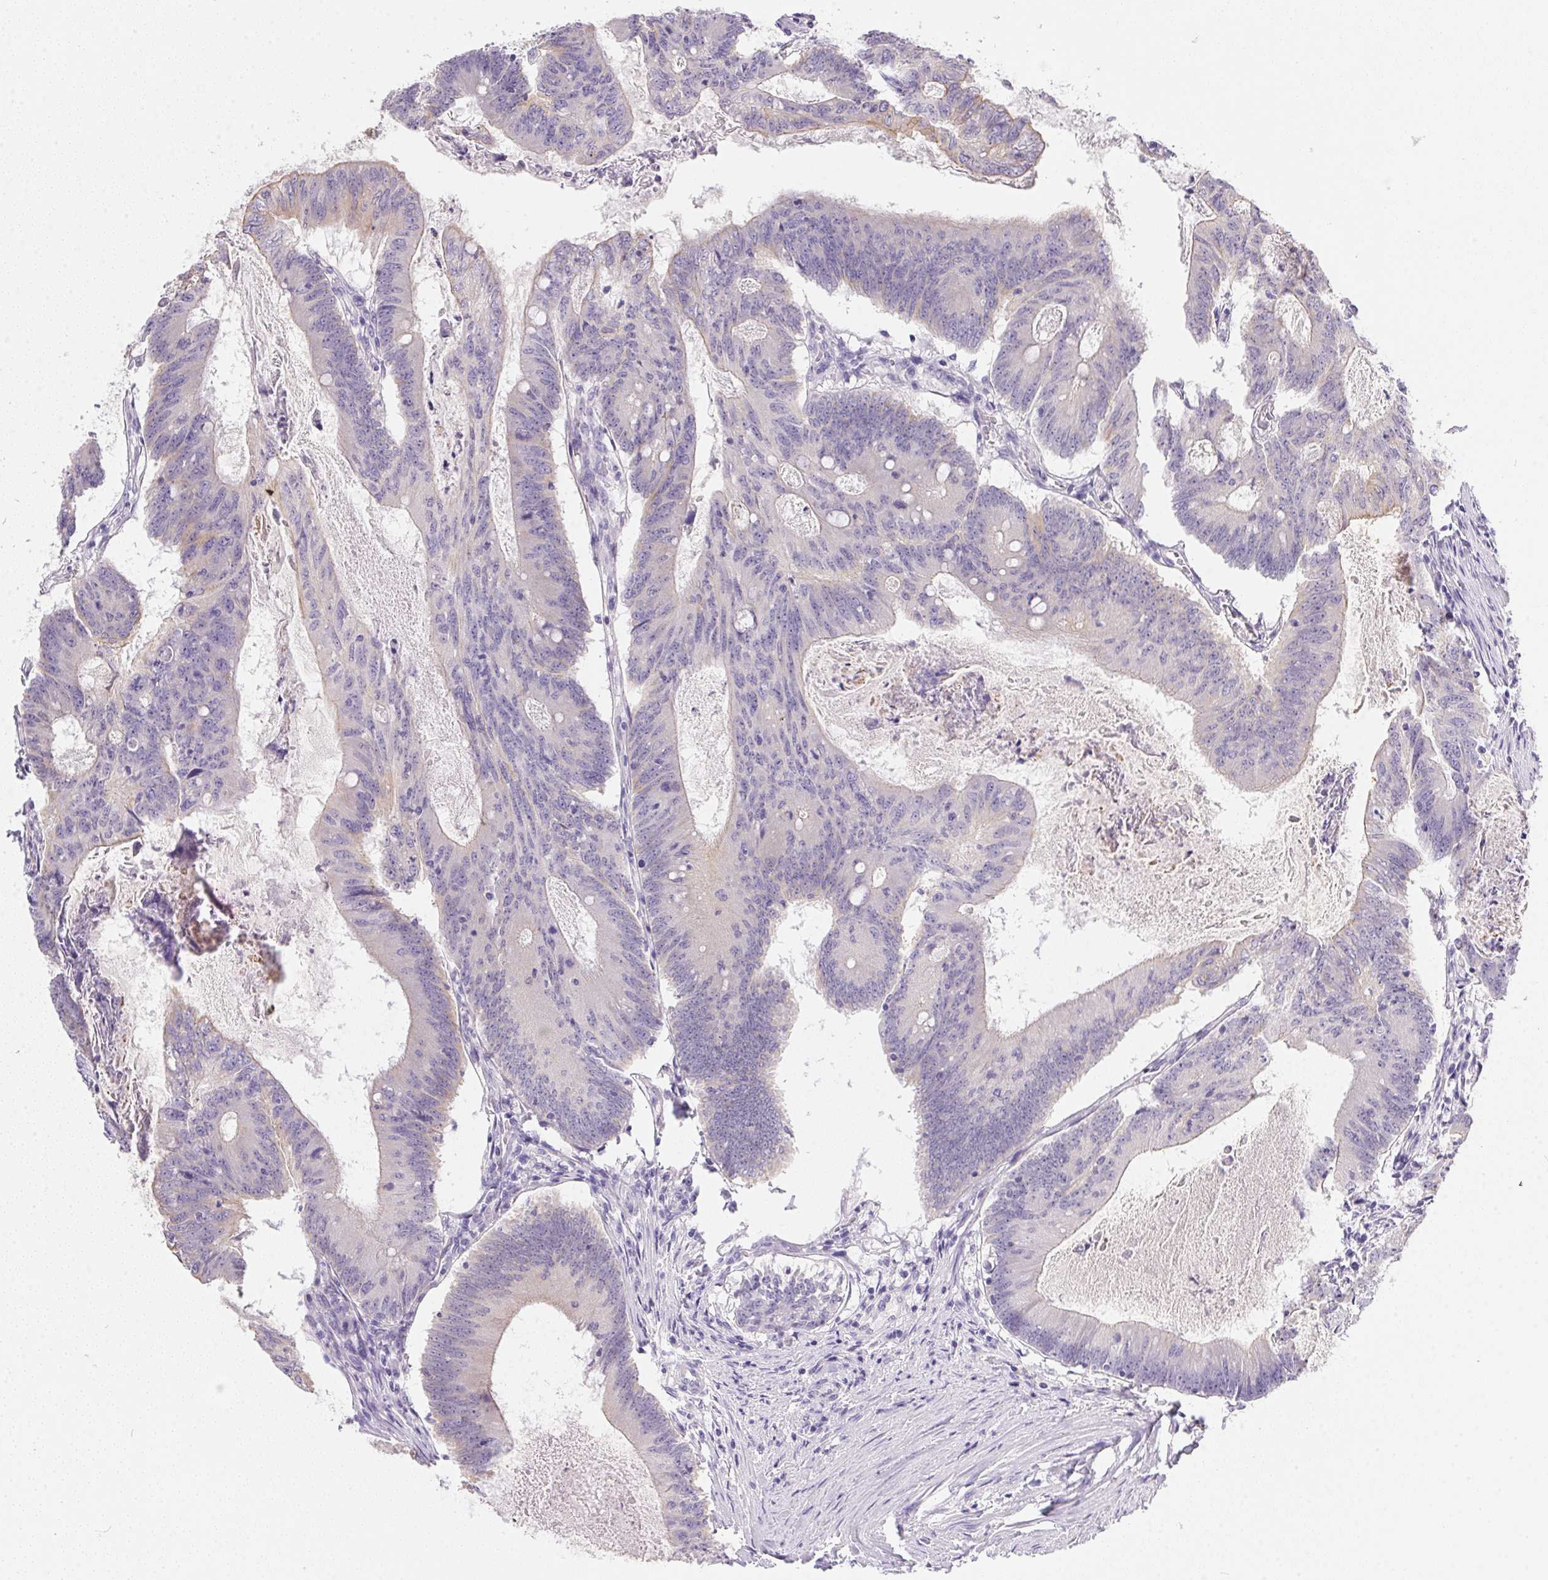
{"staining": {"intensity": "negative", "quantity": "none", "location": "none"}, "tissue": "colorectal cancer", "cell_type": "Tumor cells", "image_type": "cancer", "snomed": [{"axis": "morphology", "description": "Adenocarcinoma, NOS"}, {"axis": "topography", "description": "Colon"}], "caption": "DAB immunohistochemical staining of human colorectal adenocarcinoma shows no significant positivity in tumor cells.", "gene": "SLC17A7", "patient": {"sex": "female", "age": 70}}